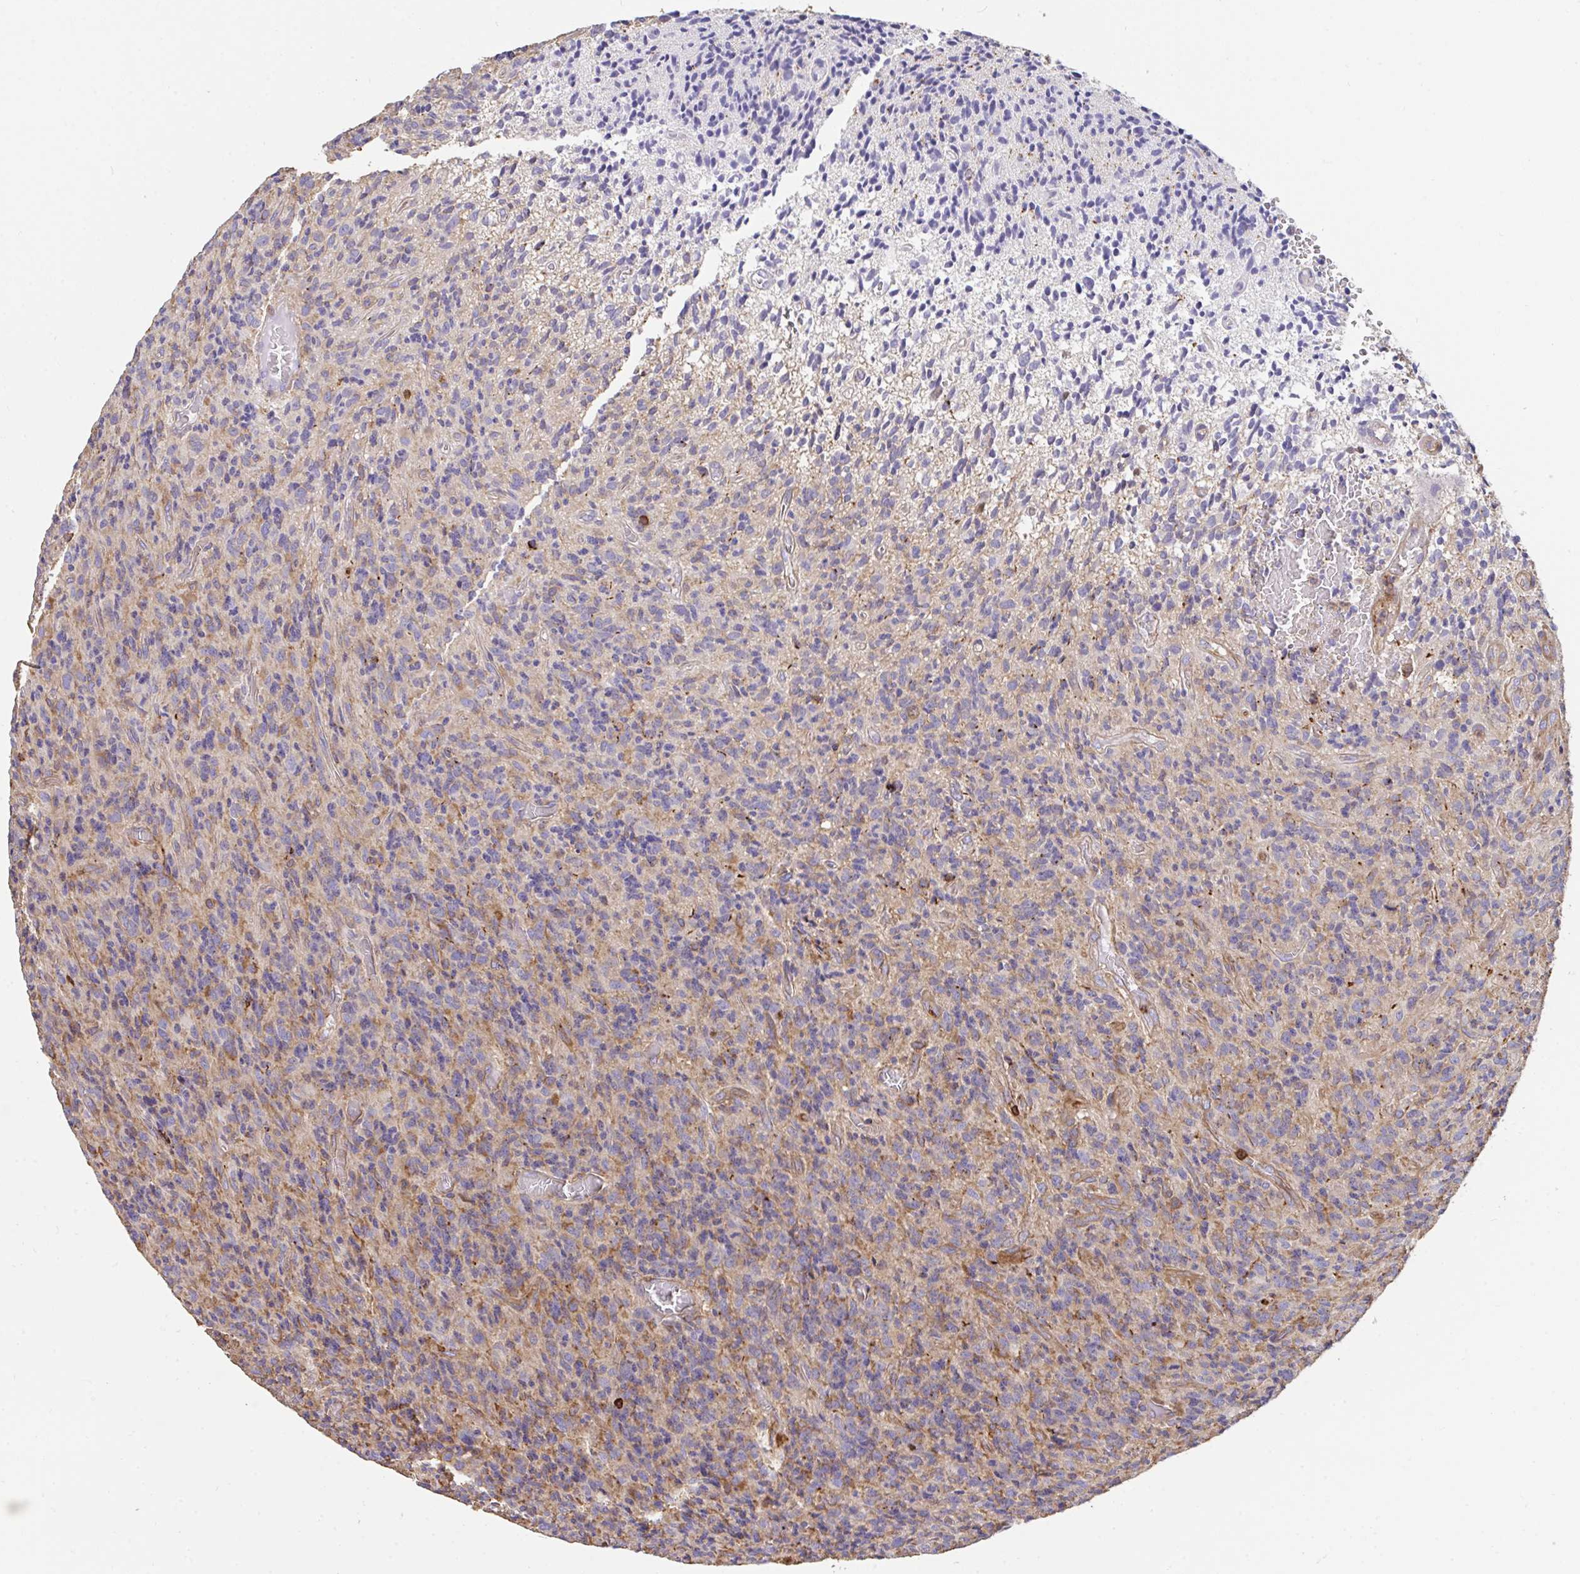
{"staining": {"intensity": "weak", "quantity": "<25%", "location": "cytoplasmic/membranous"}, "tissue": "glioma", "cell_type": "Tumor cells", "image_type": "cancer", "snomed": [{"axis": "morphology", "description": "Glioma, malignant, High grade"}, {"axis": "topography", "description": "Brain"}], "caption": "Tumor cells are negative for protein expression in human glioma.", "gene": "CFL1", "patient": {"sex": "male", "age": 76}}